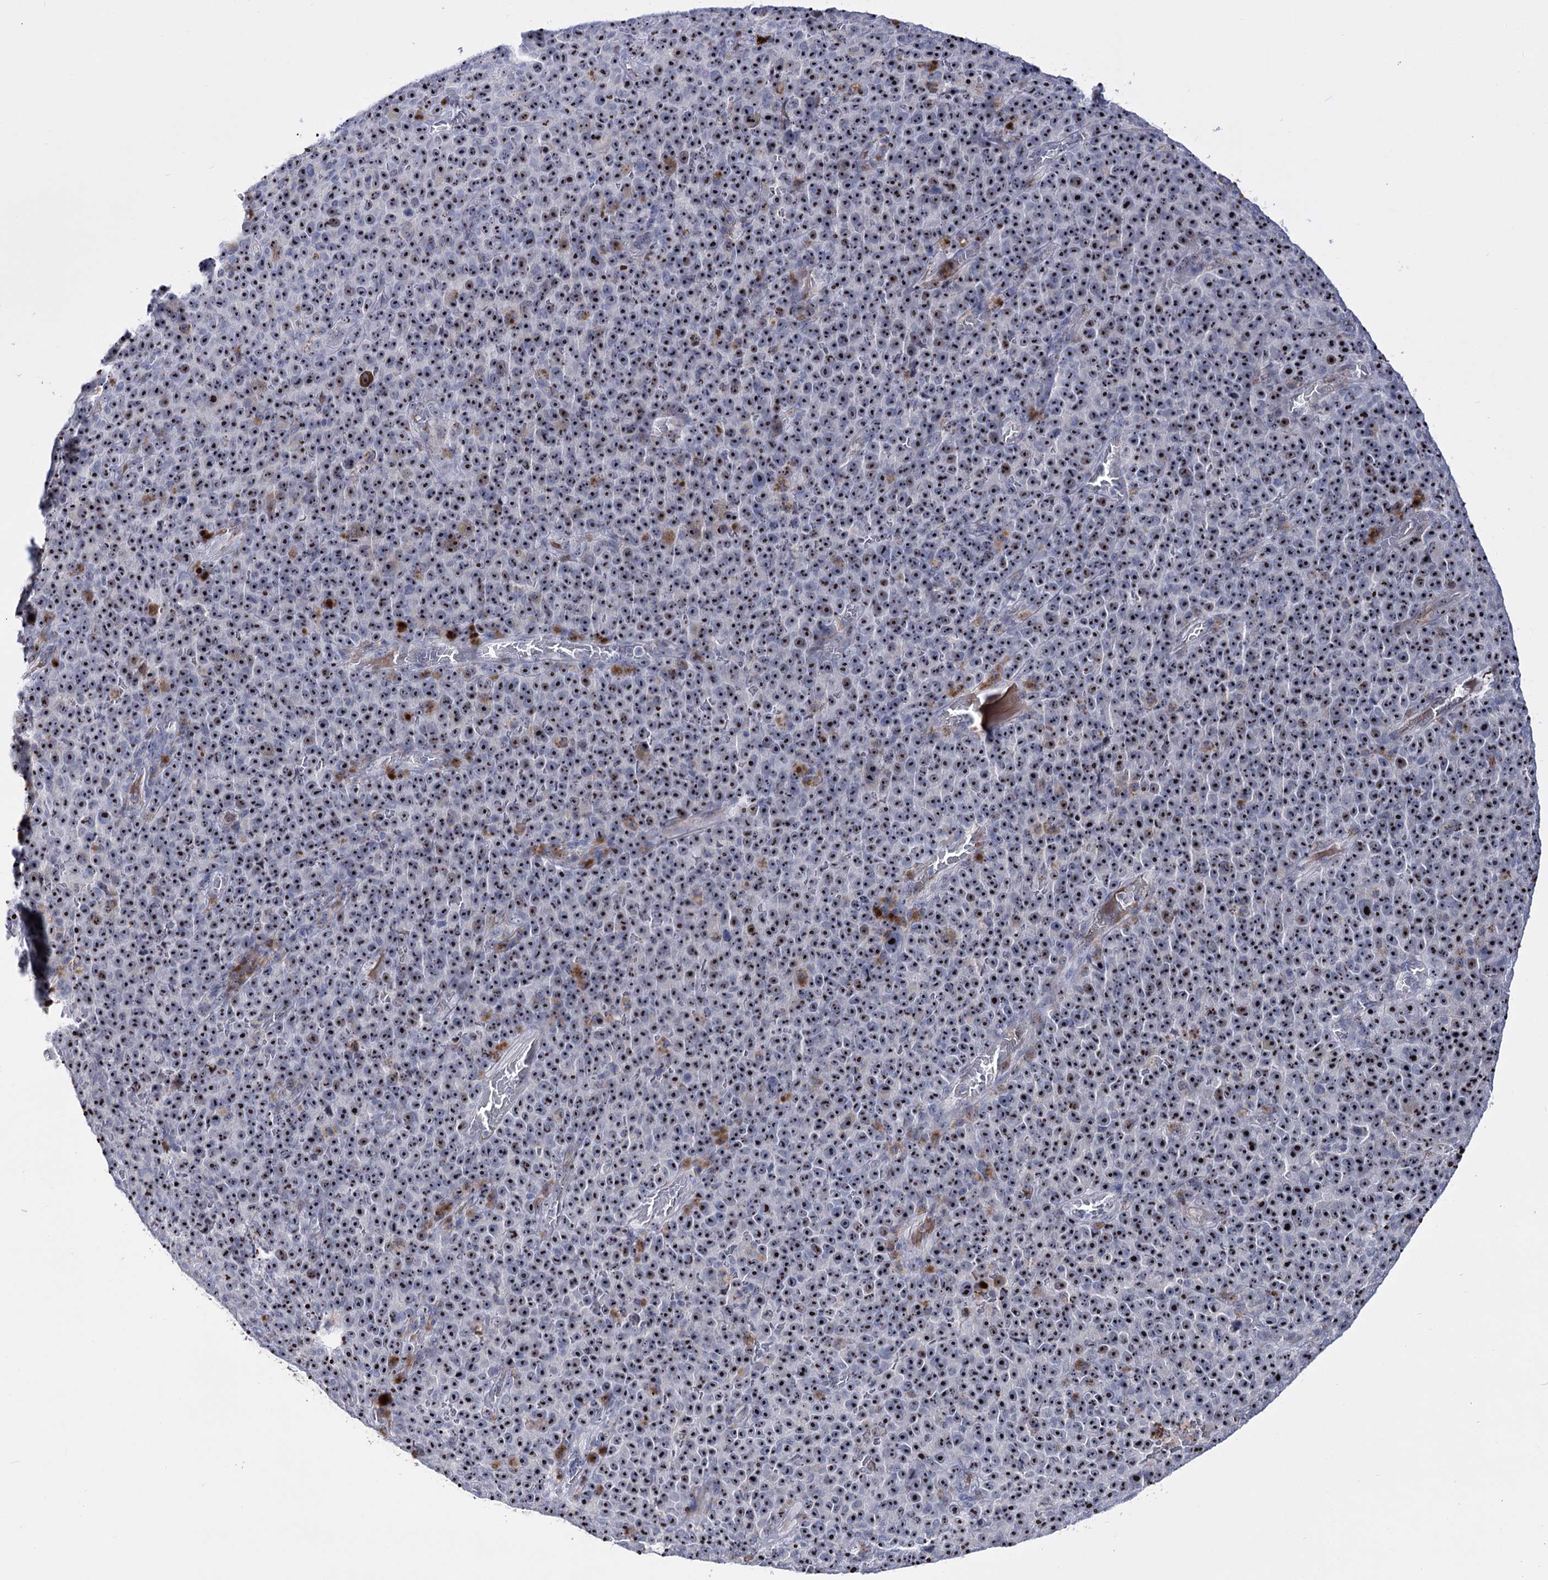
{"staining": {"intensity": "moderate", "quantity": ">75%", "location": "nuclear"}, "tissue": "melanoma", "cell_type": "Tumor cells", "image_type": "cancer", "snomed": [{"axis": "morphology", "description": "Malignant melanoma, NOS"}, {"axis": "topography", "description": "Skin"}], "caption": "Malignant melanoma stained for a protein (brown) exhibits moderate nuclear positive staining in about >75% of tumor cells.", "gene": "PCGF5", "patient": {"sex": "female", "age": 82}}